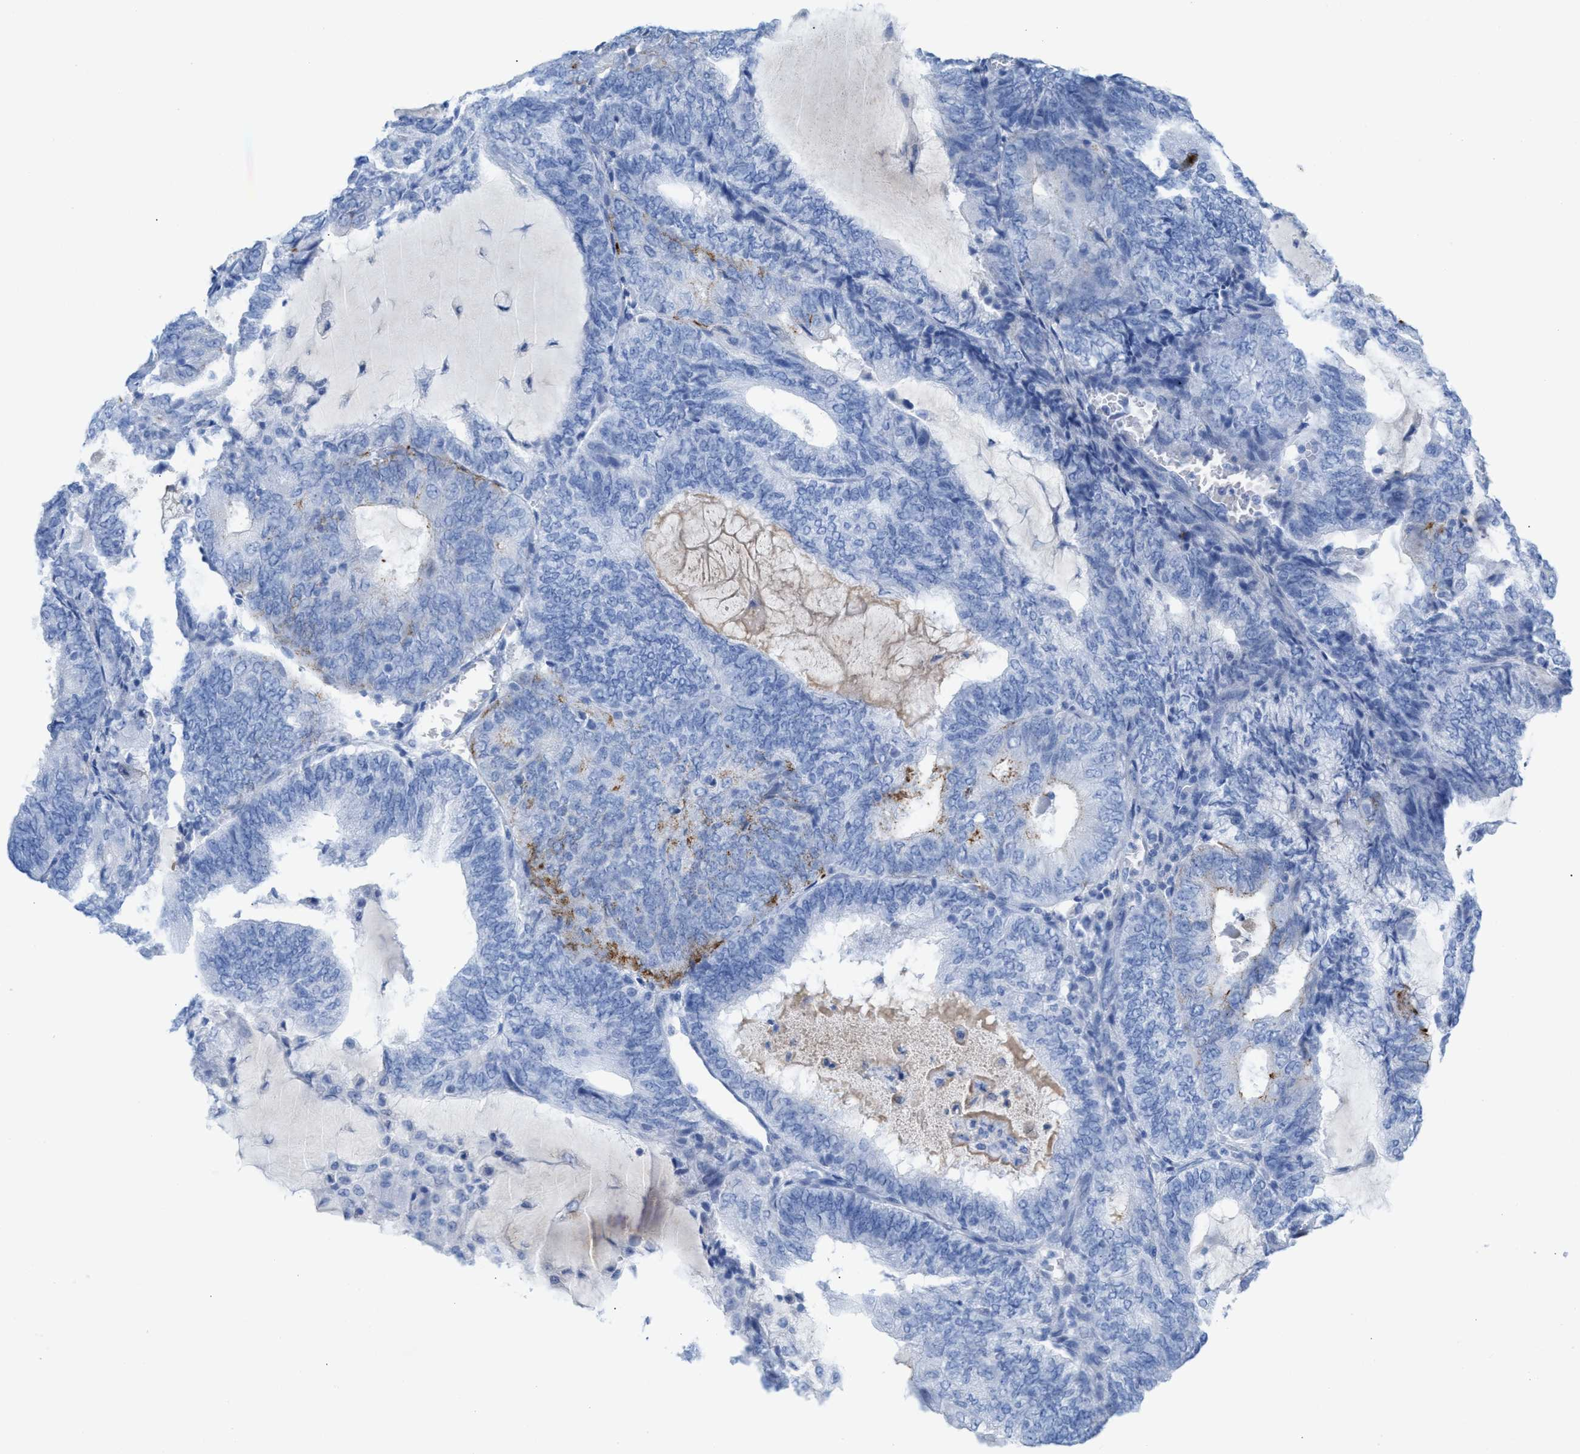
{"staining": {"intensity": "negative", "quantity": "none", "location": "none"}, "tissue": "endometrial cancer", "cell_type": "Tumor cells", "image_type": "cancer", "snomed": [{"axis": "morphology", "description": "Adenocarcinoma, NOS"}, {"axis": "topography", "description": "Endometrium"}], "caption": "Protein analysis of endometrial cancer (adenocarcinoma) exhibits no significant positivity in tumor cells. The staining is performed using DAB brown chromogen with nuclei counter-stained in using hematoxylin.", "gene": "ANKFN1", "patient": {"sex": "female", "age": 81}}